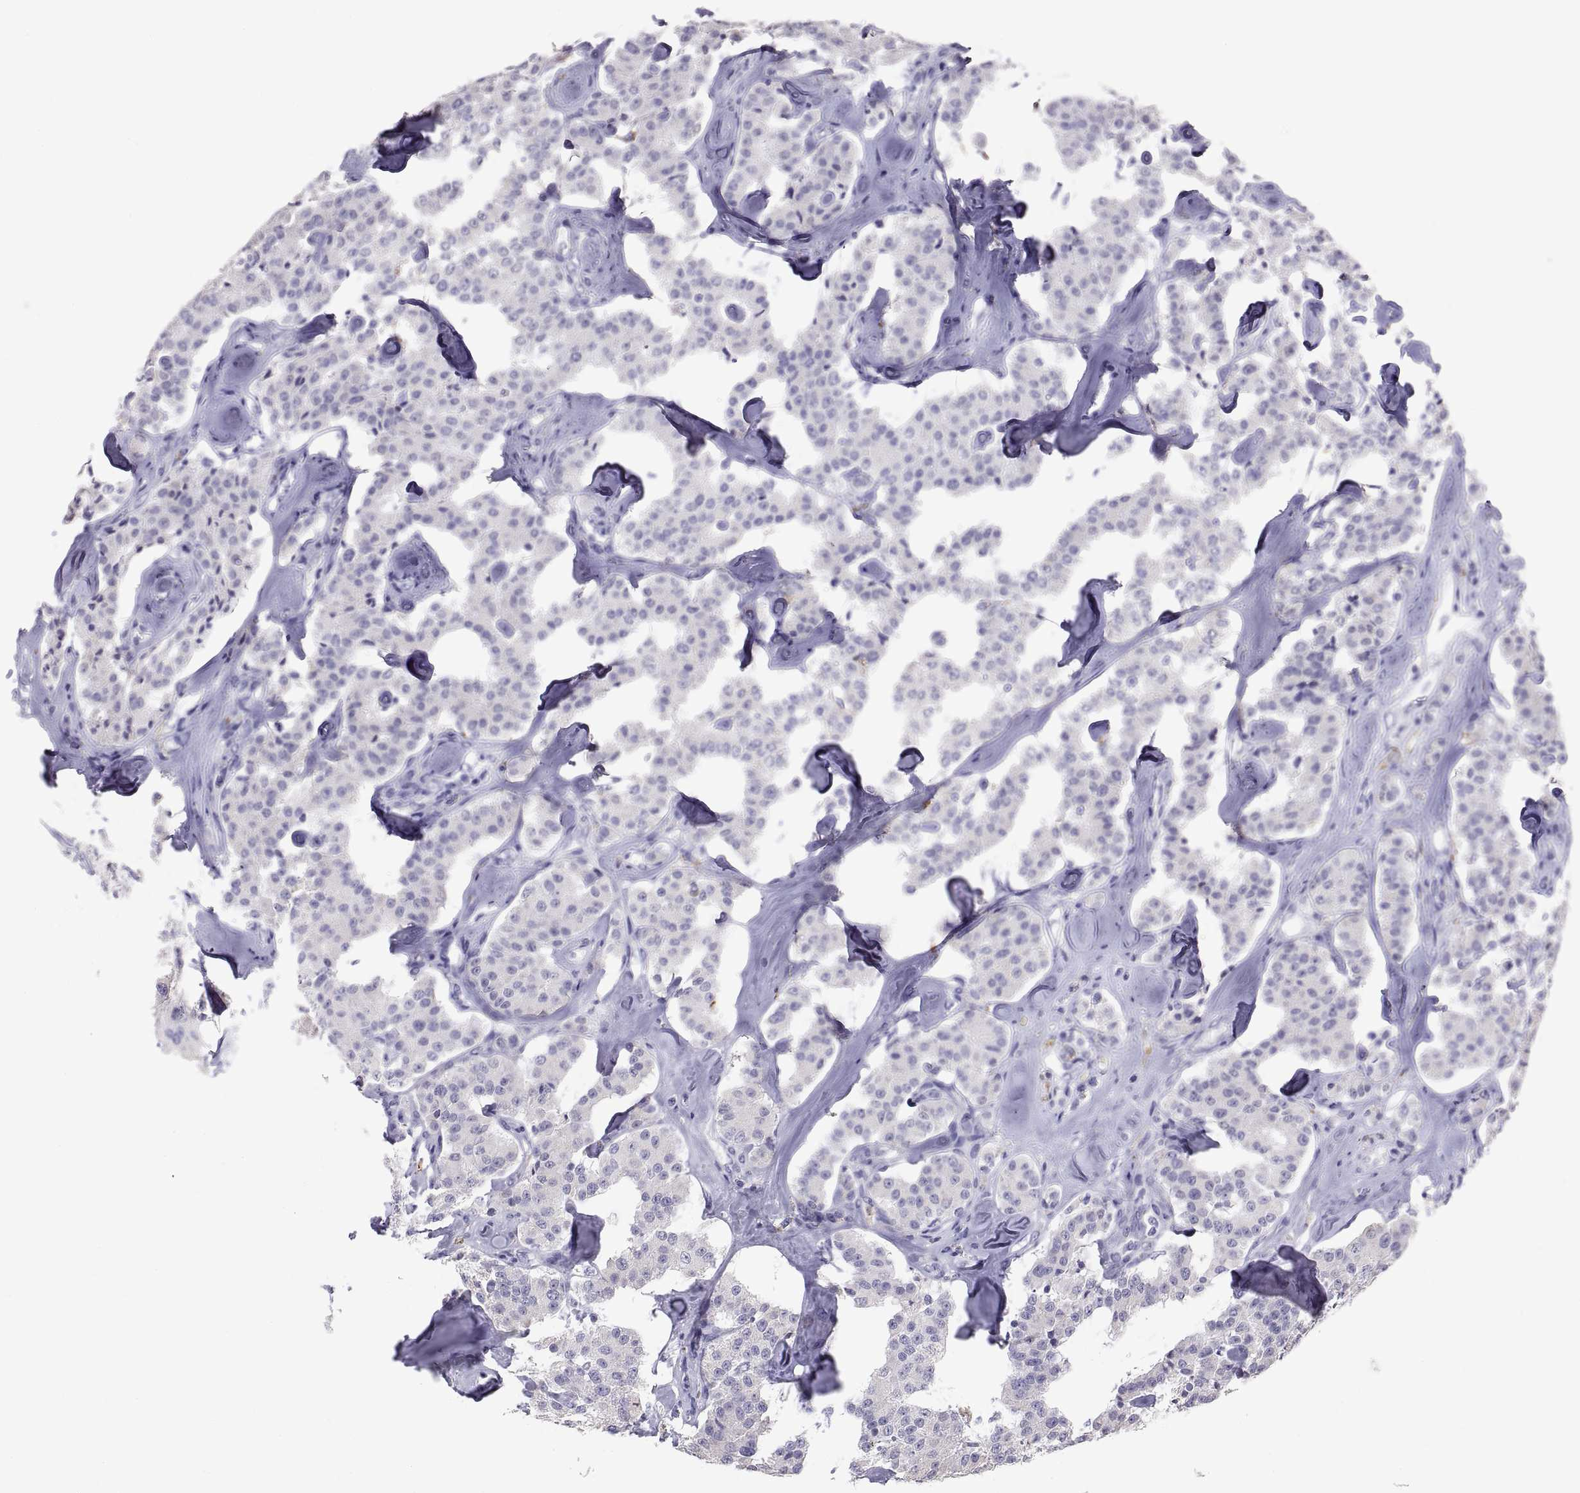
{"staining": {"intensity": "negative", "quantity": "none", "location": "none"}, "tissue": "carcinoid", "cell_type": "Tumor cells", "image_type": "cancer", "snomed": [{"axis": "morphology", "description": "Carcinoid, malignant, NOS"}, {"axis": "topography", "description": "Pancreas"}], "caption": "DAB immunohistochemical staining of human carcinoid displays no significant expression in tumor cells.", "gene": "FAM170A", "patient": {"sex": "male", "age": 41}}